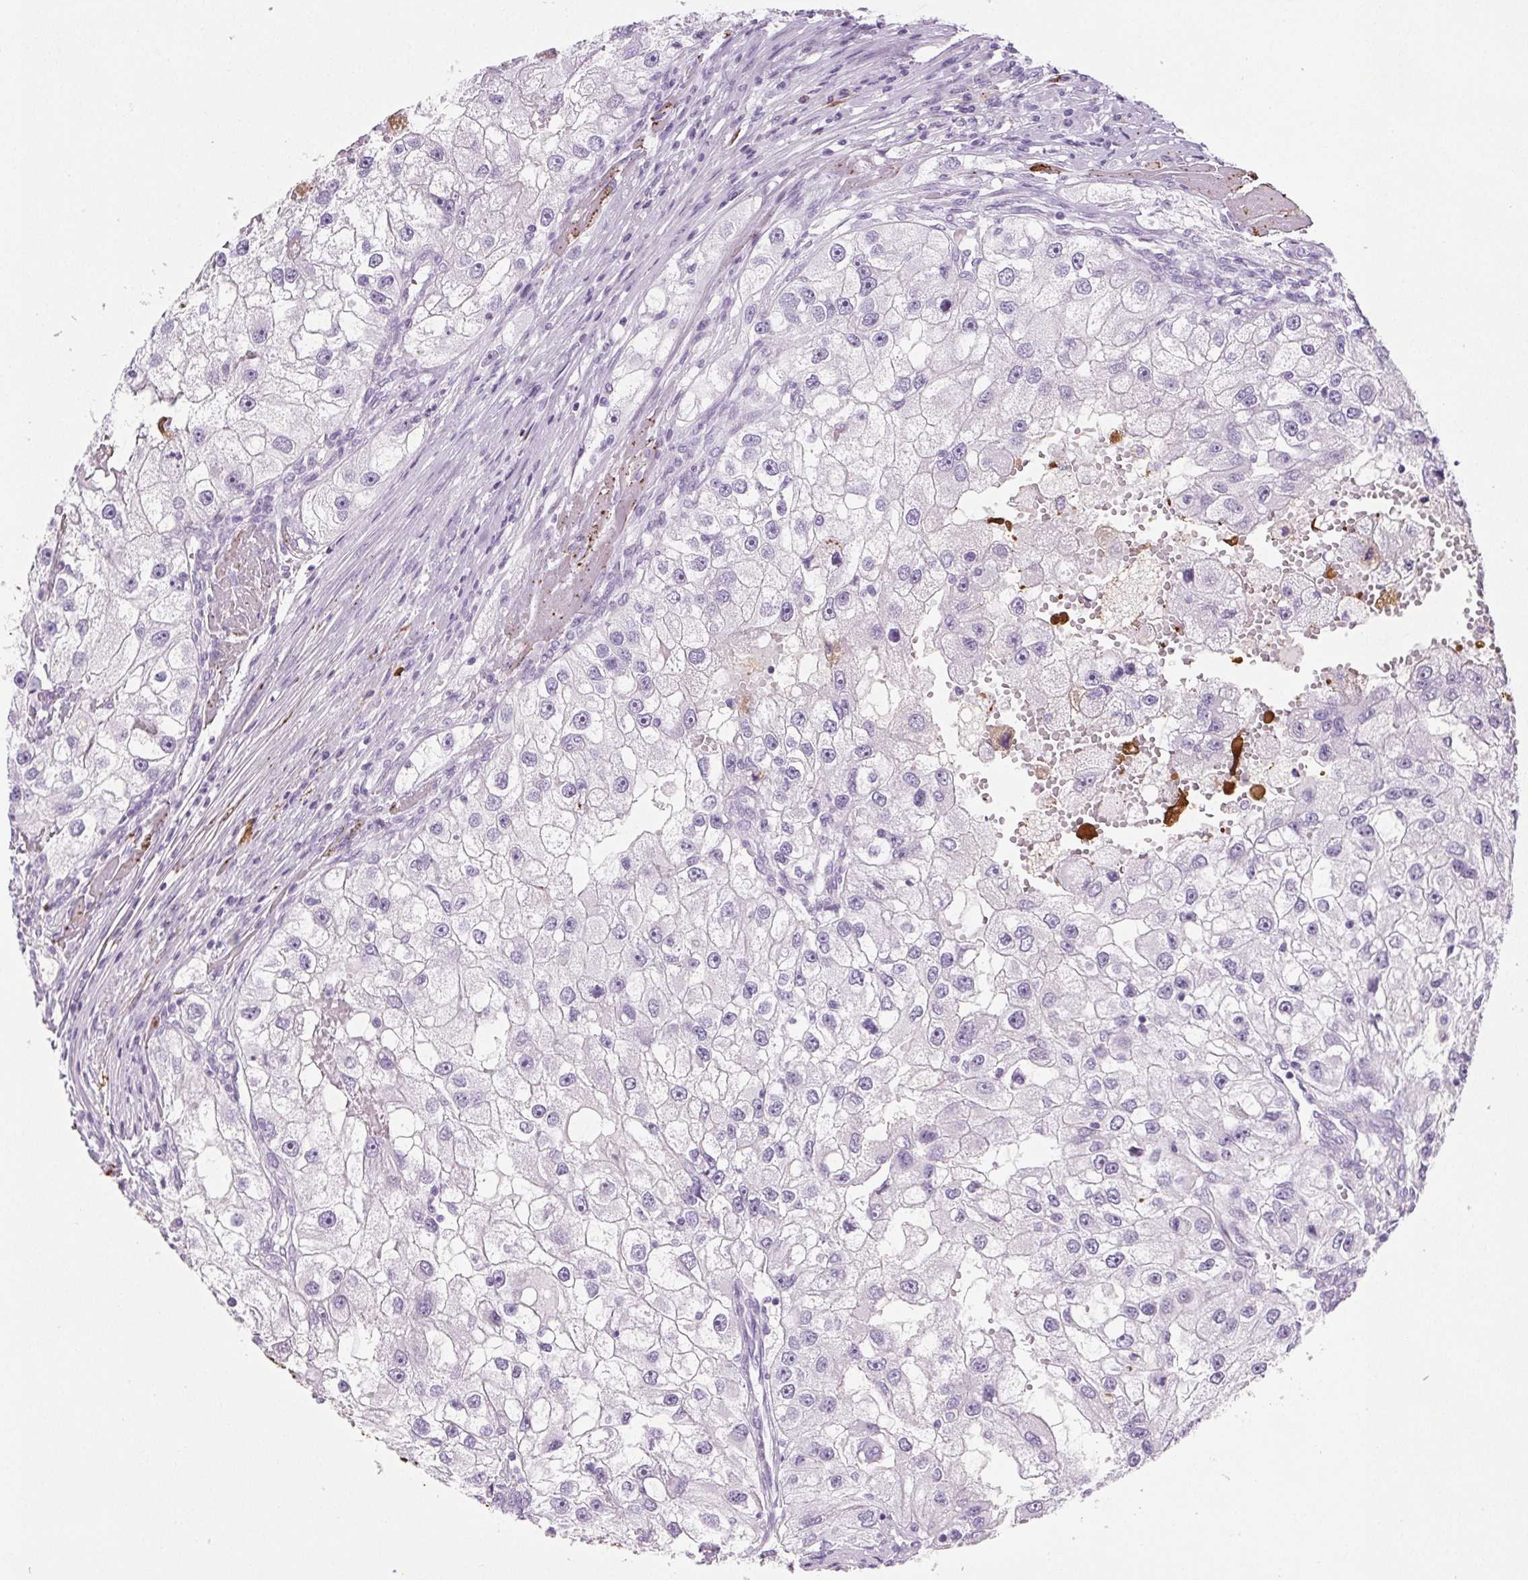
{"staining": {"intensity": "negative", "quantity": "none", "location": "none"}, "tissue": "renal cancer", "cell_type": "Tumor cells", "image_type": "cancer", "snomed": [{"axis": "morphology", "description": "Adenocarcinoma, NOS"}, {"axis": "topography", "description": "Kidney"}], "caption": "An immunohistochemistry image of adenocarcinoma (renal) is shown. There is no staining in tumor cells of adenocarcinoma (renal).", "gene": "VTN", "patient": {"sex": "male", "age": 63}}